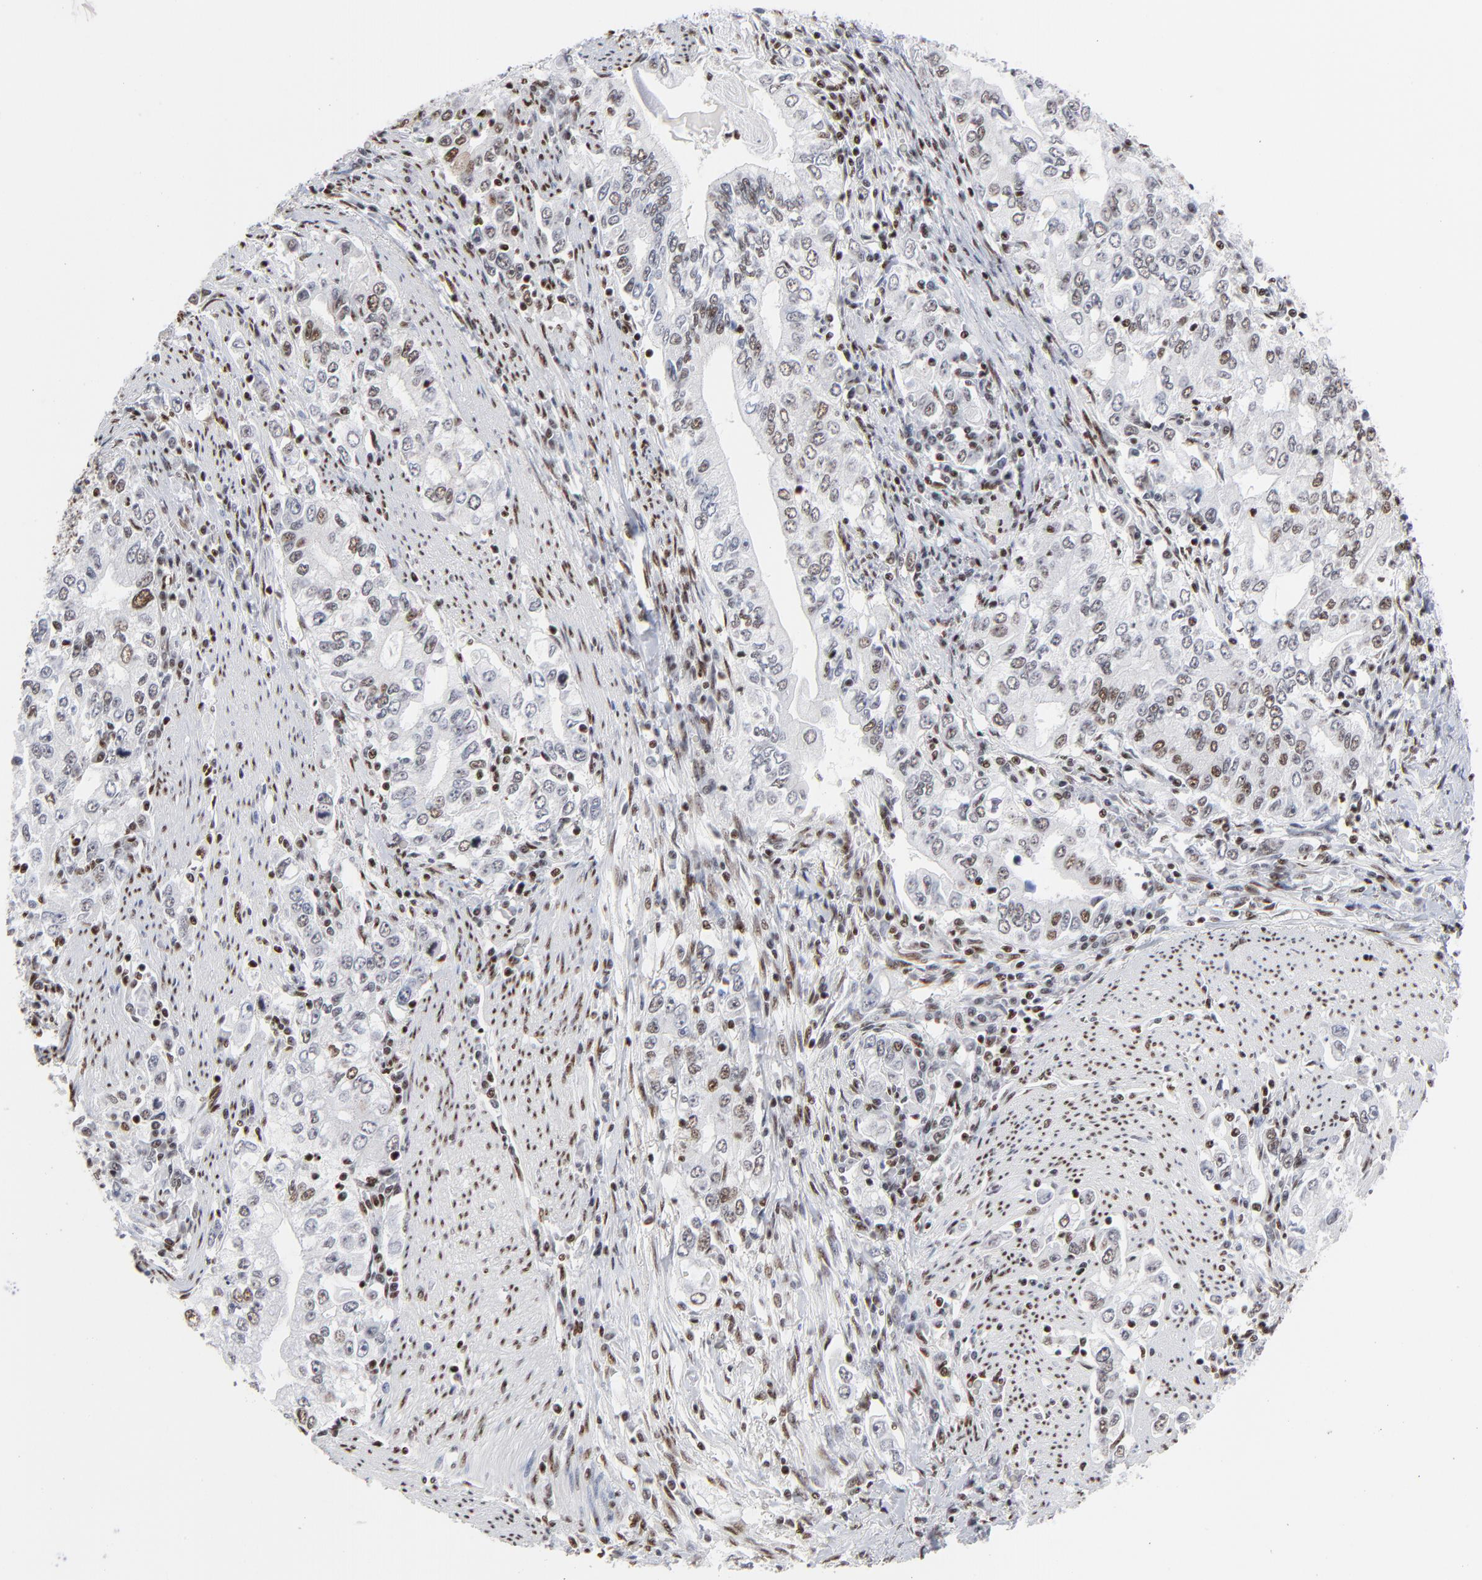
{"staining": {"intensity": "moderate", "quantity": "25%-75%", "location": "nuclear"}, "tissue": "stomach cancer", "cell_type": "Tumor cells", "image_type": "cancer", "snomed": [{"axis": "morphology", "description": "Adenocarcinoma, NOS"}, {"axis": "topography", "description": "Stomach, lower"}], "caption": "Stomach cancer (adenocarcinoma) was stained to show a protein in brown. There is medium levels of moderate nuclear expression in approximately 25%-75% of tumor cells. The staining was performed using DAB (3,3'-diaminobenzidine) to visualize the protein expression in brown, while the nuclei were stained in blue with hematoxylin (Magnification: 20x).", "gene": "CREB1", "patient": {"sex": "female", "age": 72}}